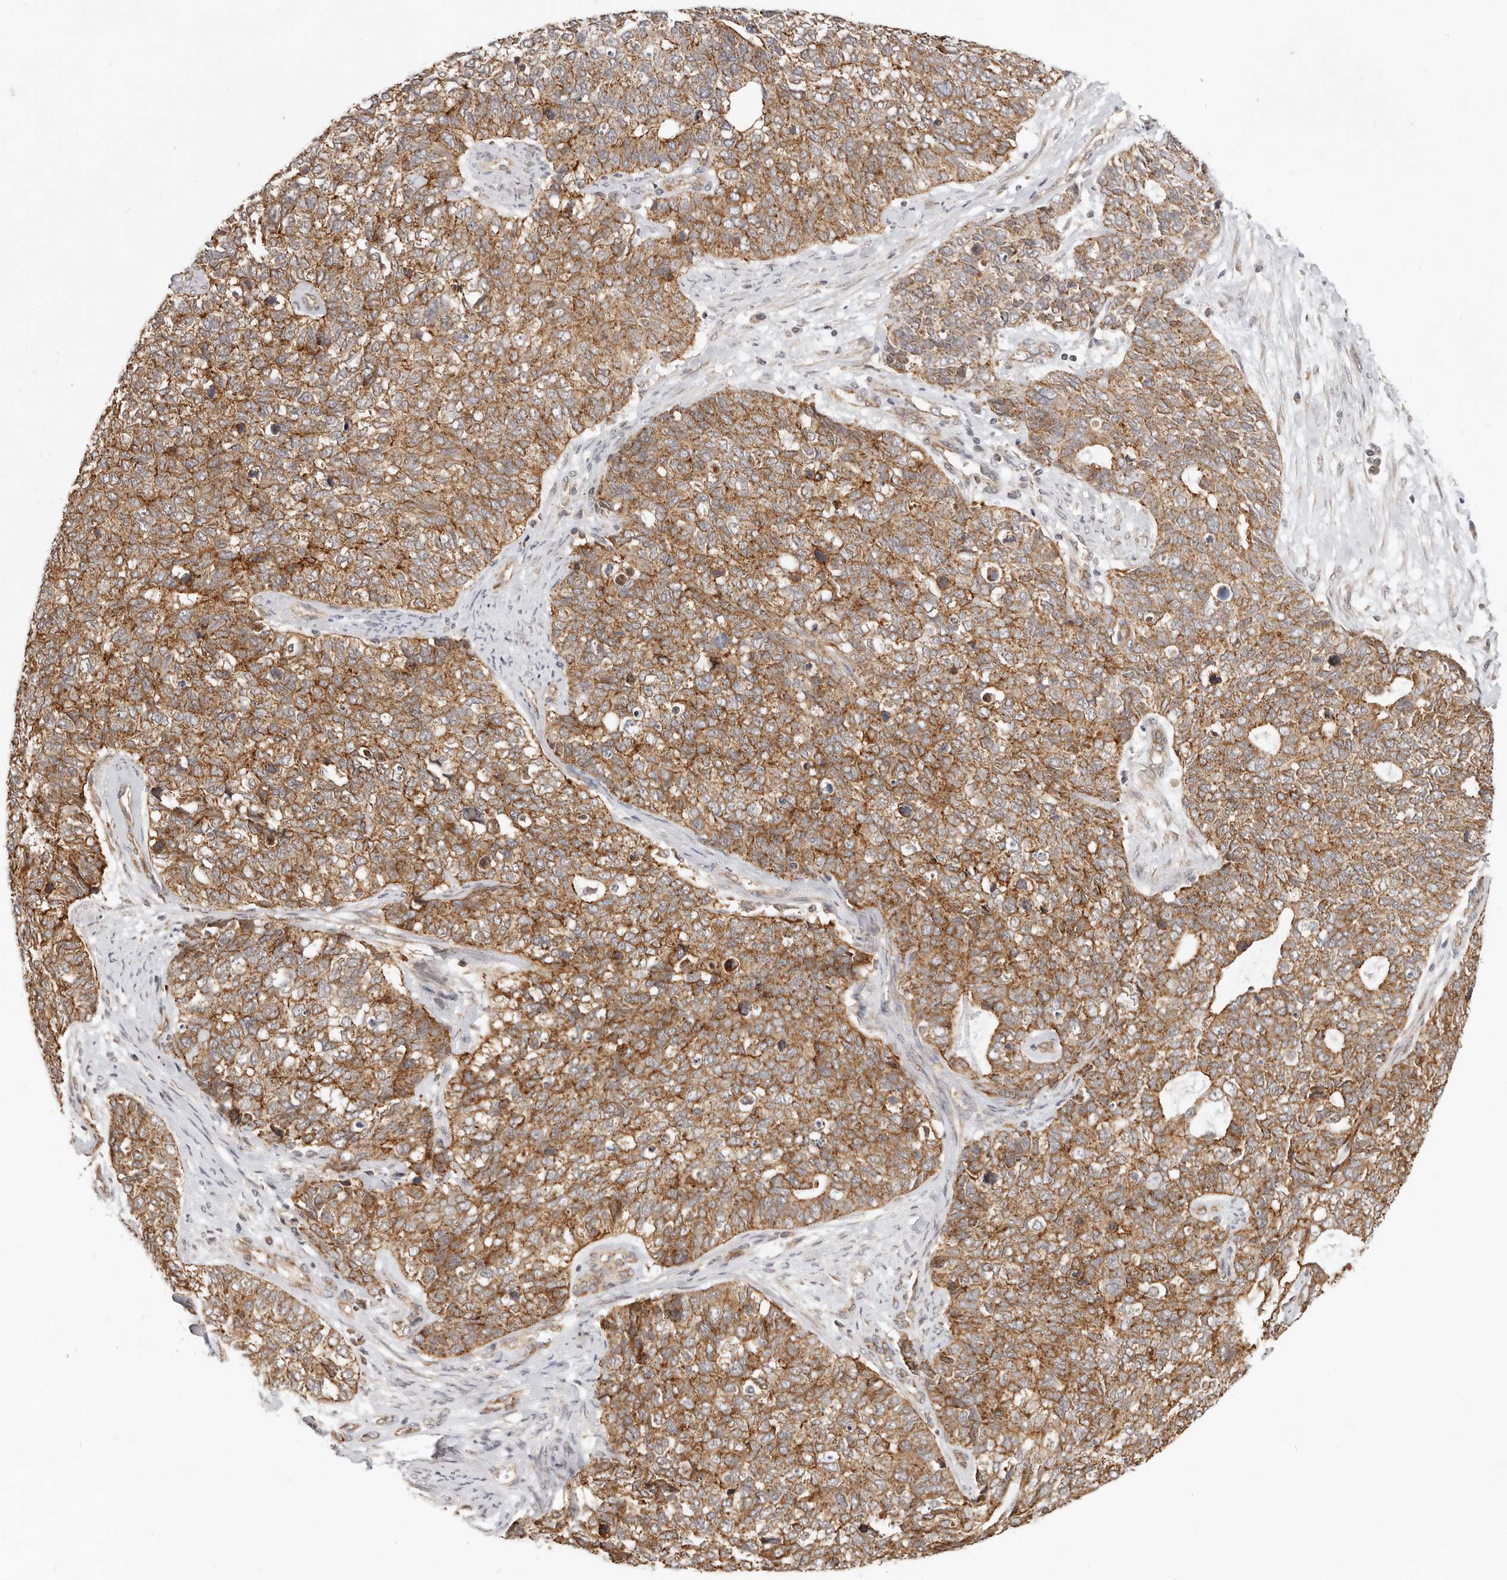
{"staining": {"intensity": "strong", "quantity": ">75%", "location": "cytoplasmic/membranous"}, "tissue": "cervical cancer", "cell_type": "Tumor cells", "image_type": "cancer", "snomed": [{"axis": "morphology", "description": "Squamous cell carcinoma, NOS"}, {"axis": "topography", "description": "Cervix"}], "caption": "Immunohistochemical staining of cervical cancer (squamous cell carcinoma) reveals strong cytoplasmic/membranous protein staining in approximately >75% of tumor cells.", "gene": "USP49", "patient": {"sex": "female", "age": 63}}